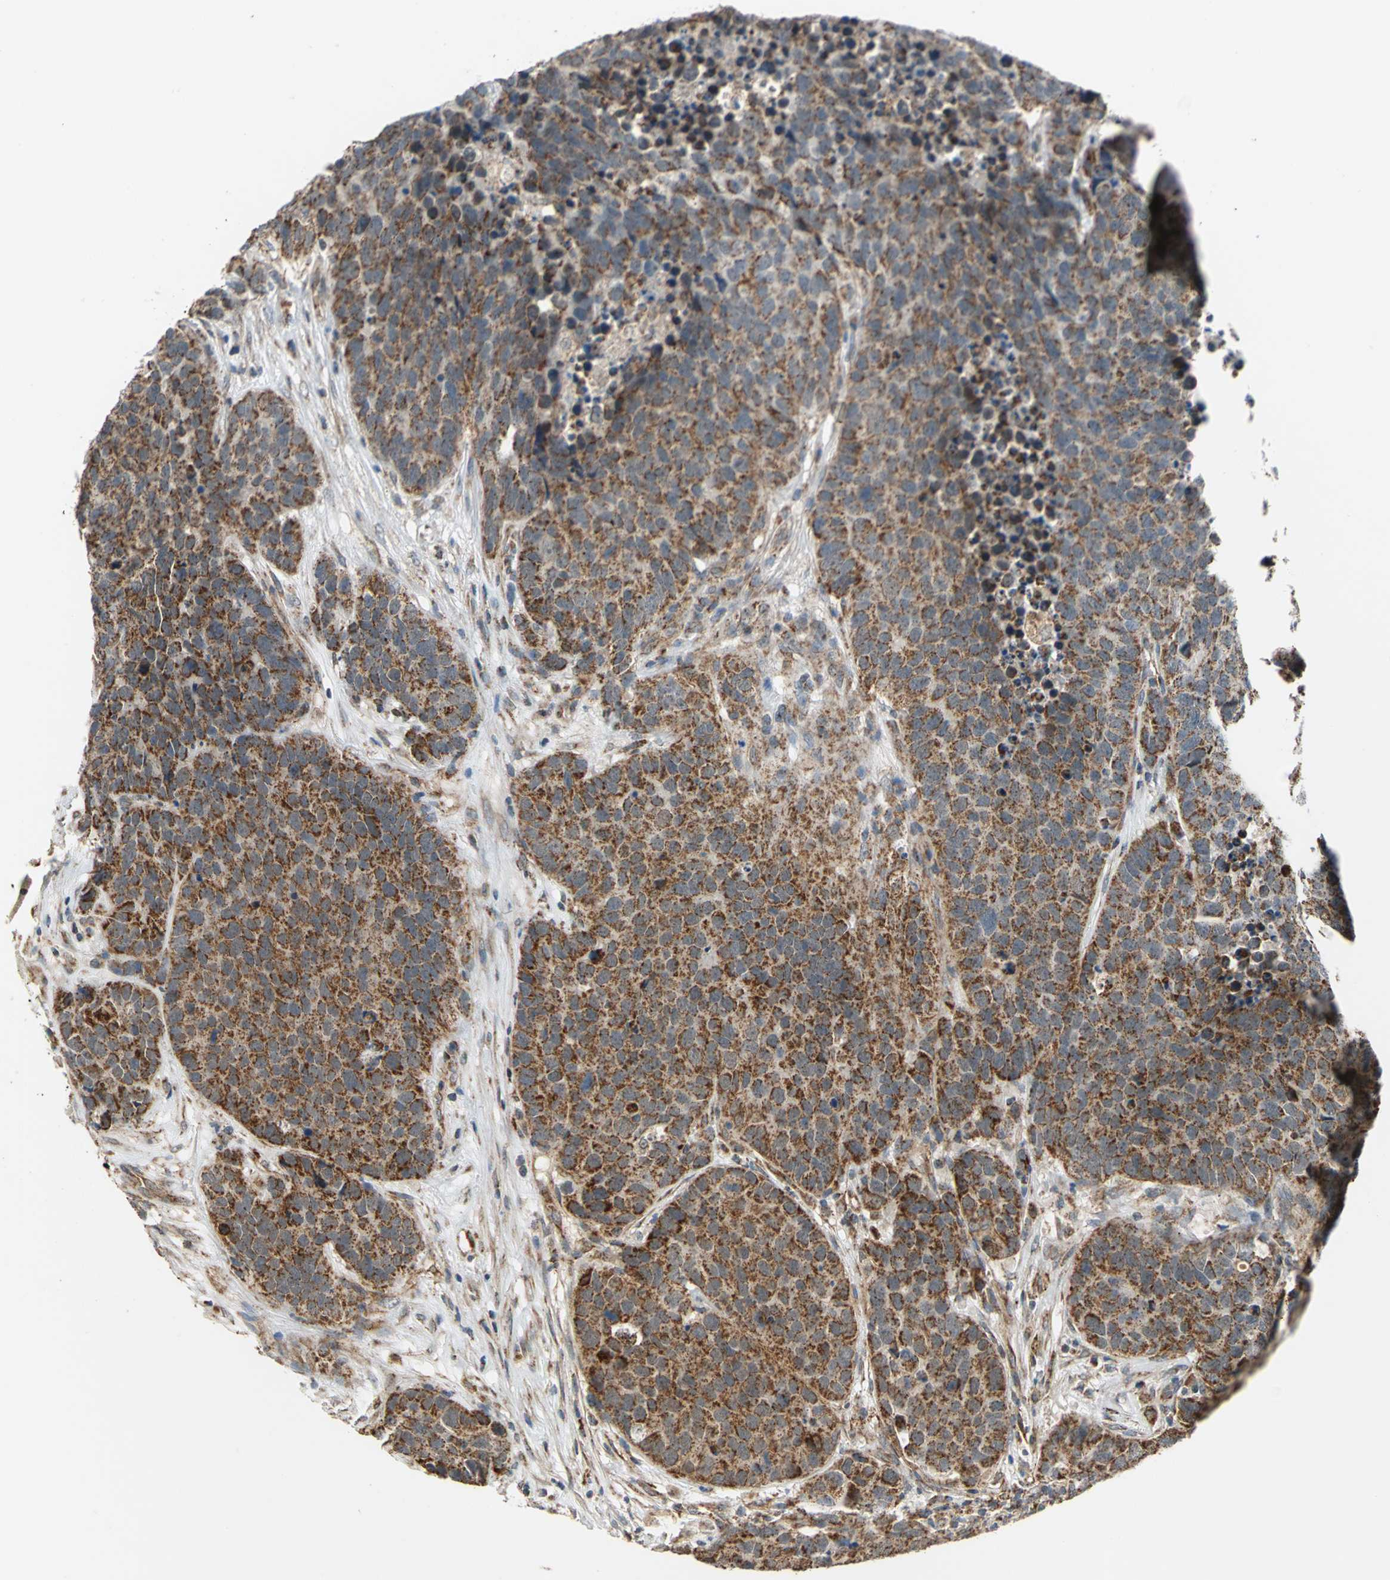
{"staining": {"intensity": "strong", "quantity": ">75%", "location": "cytoplasmic/membranous"}, "tissue": "carcinoid", "cell_type": "Tumor cells", "image_type": "cancer", "snomed": [{"axis": "morphology", "description": "Carcinoid, malignant, NOS"}, {"axis": "topography", "description": "Lung"}], "caption": "Immunohistochemical staining of human carcinoid displays high levels of strong cytoplasmic/membranous positivity in about >75% of tumor cells. (DAB (3,3'-diaminobenzidine) IHC with brightfield microscopy, high magnification).", "gene": "MRPS22", "patient": {"sex": "male", "age": 60}}